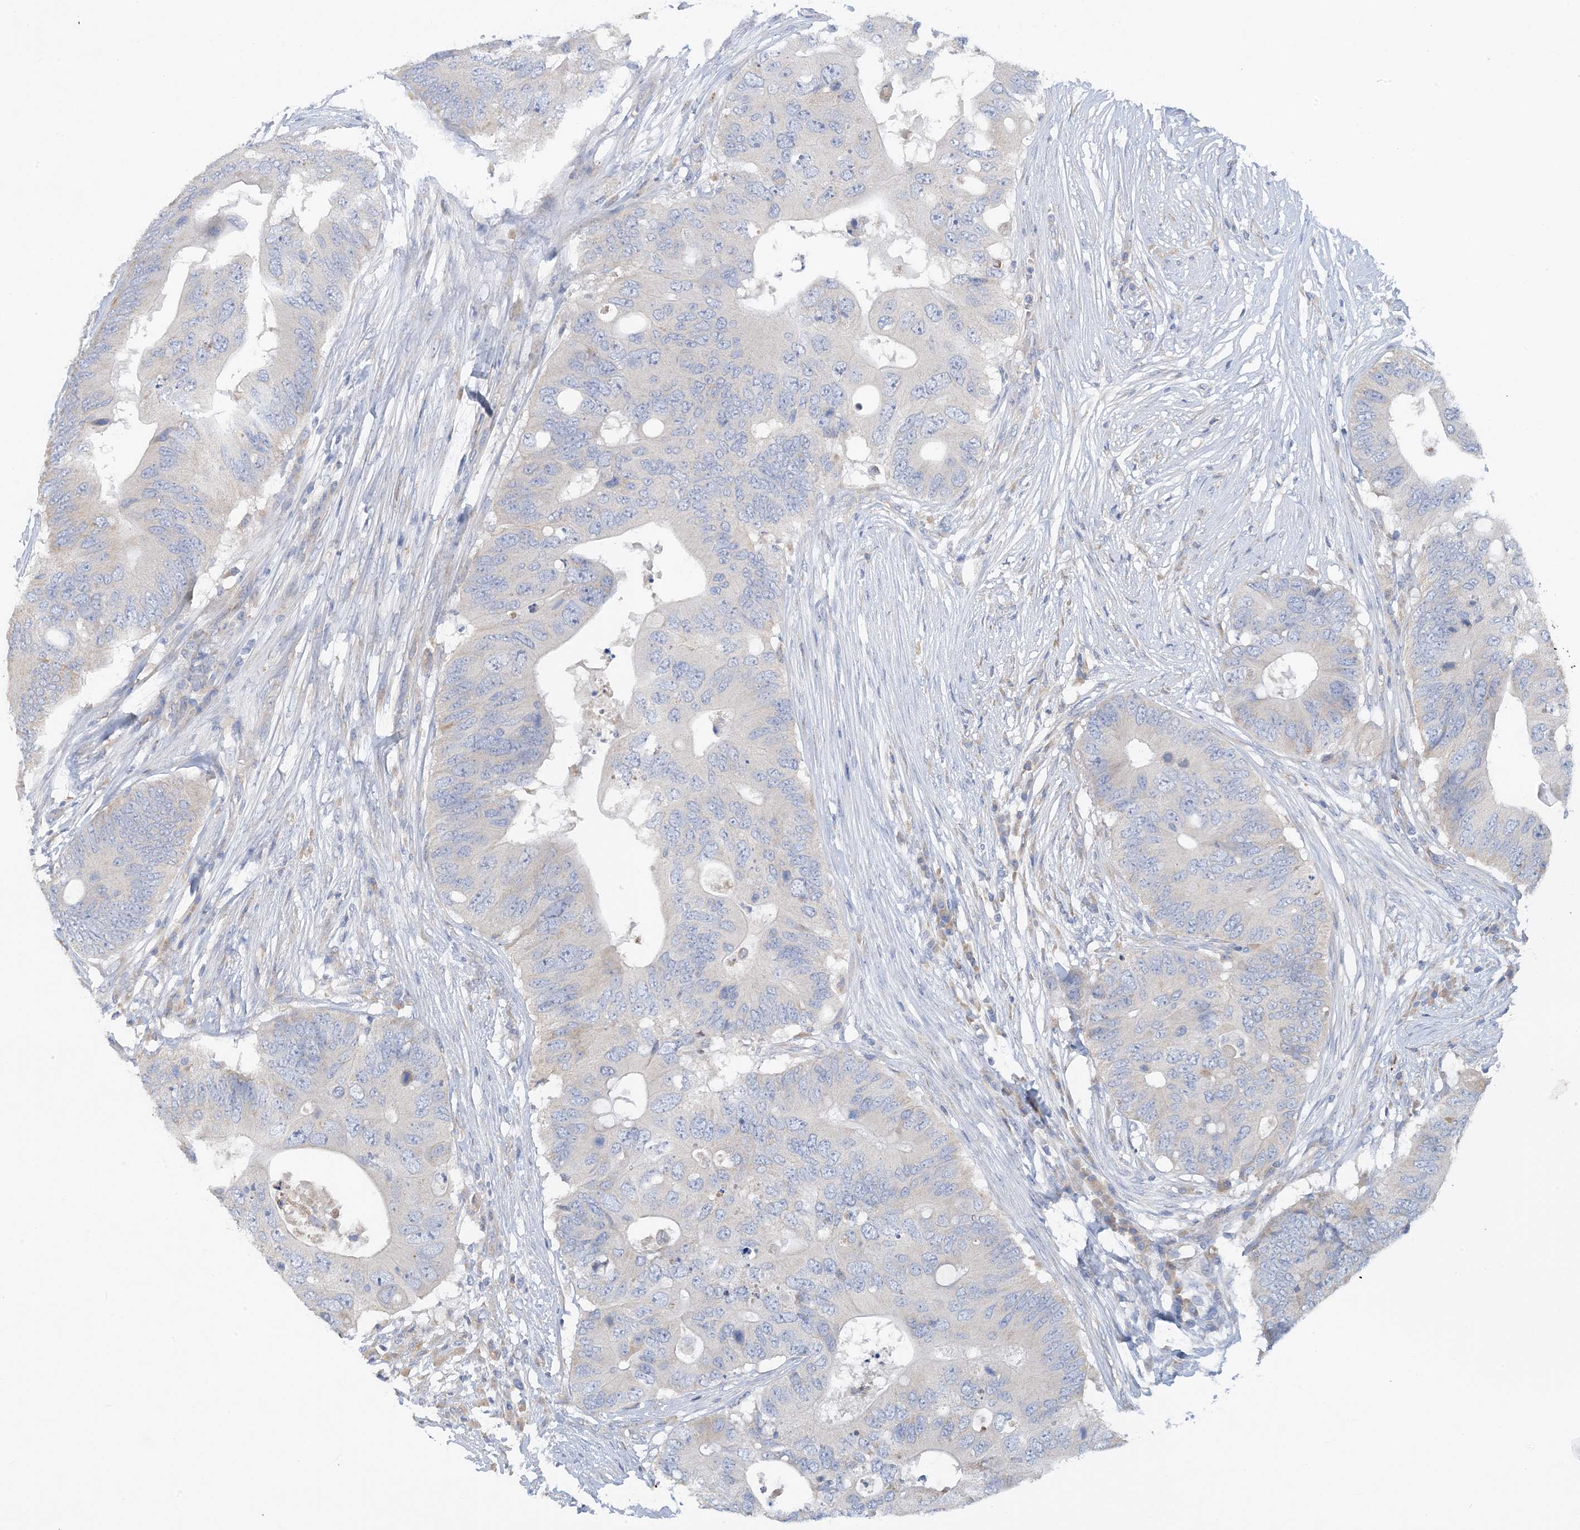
{"staining": {"intensity": "negative", "quantity": "none", "location": "none"}, "tissue": "colorectal cancer", "cell_type": "Tumor cells", "image_type": "cancer", "snomed": [{"axis": "morphology", "description": "Adenocarcinoma, NOS"}, {"axis": "topography", "description": "Colon"}], "caption": "The photomicrograph displays no staining of tumor cells in colorectal cancer (adenocarcinoma).", "gene": "ZCCHC18", "patient": {"sex": "male", "age": 71}}